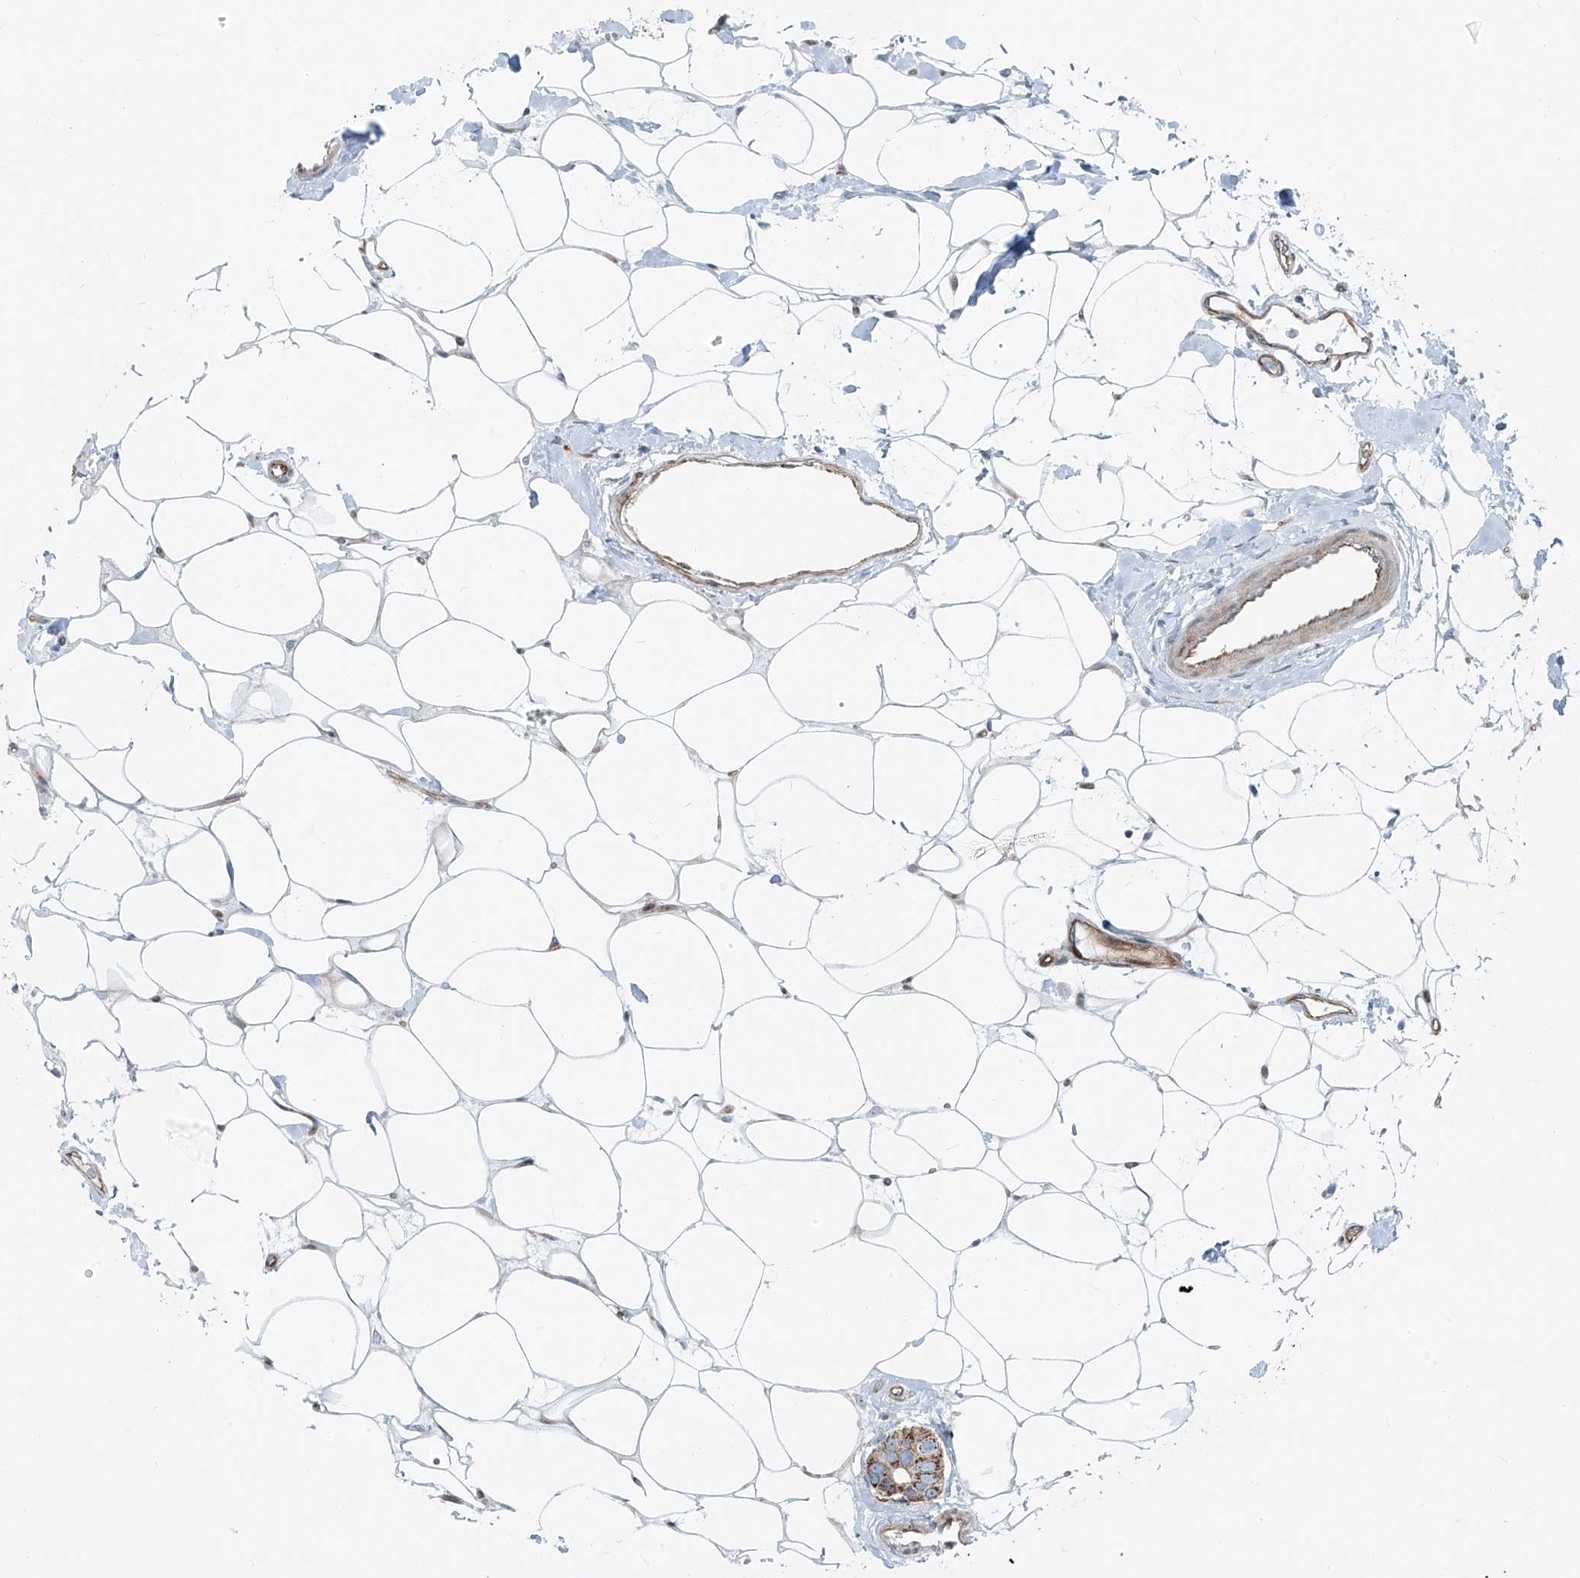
{"staining": {"intensity": "moderate", "quantity": ">75%", "location": "cytoplasmic/membranous"}, "tissue": "breast cancer", "cell_type": "Tumor cells", "image_type": "cancer", "snomed": [{"axis": "morphology", "description": "Normal tissue, NOS"}, {"axis": "morphology", "description": "Duct carcinoma"}, {"axis": "topography", "description": "Breast"}], "caption": "Breast infiltrating ductal carcinoma tissue exhibits moderate cytoplasmic/membranous staining in about >75% of tumor cells, visualized by immunohistochemistry.", "gene": "HIC2", "patient": {"sex": "female", "age": 39}}